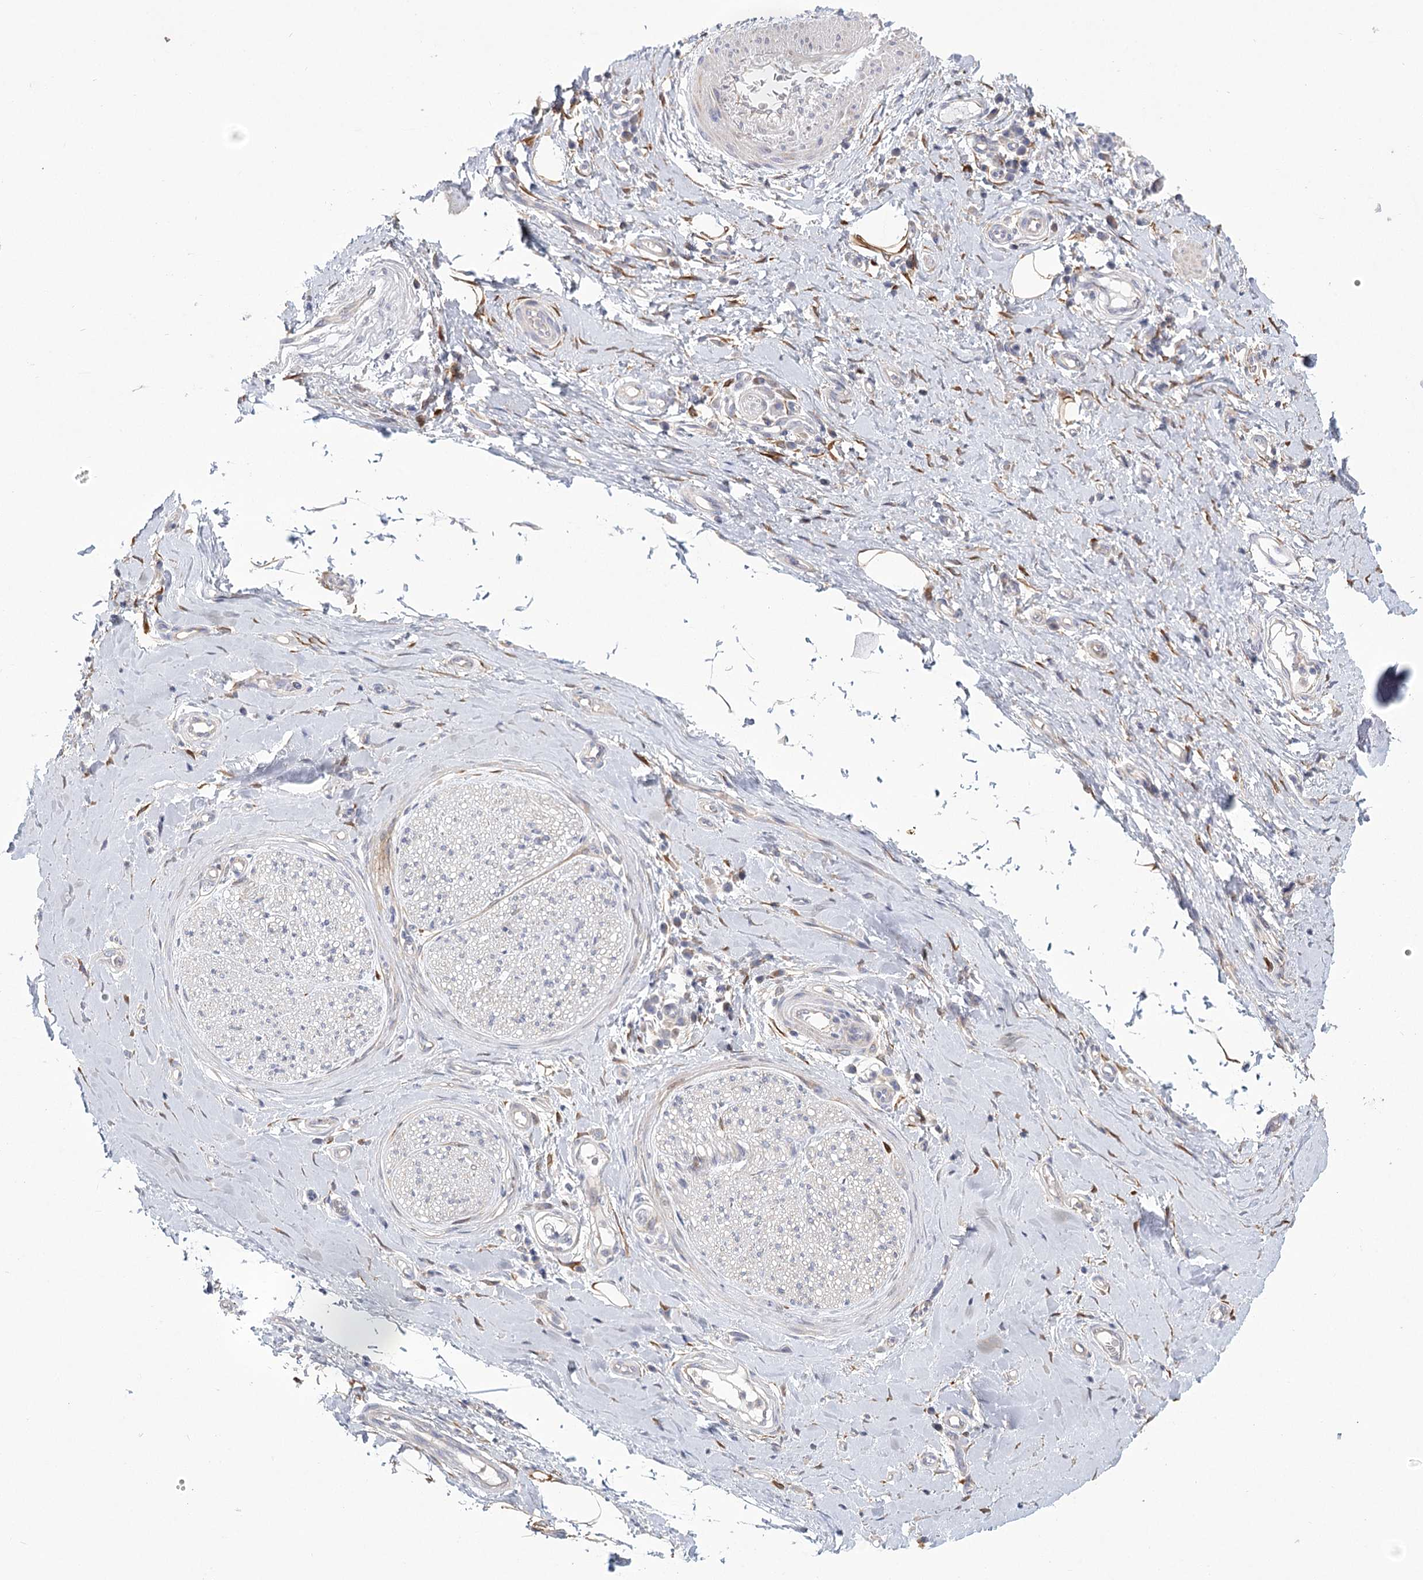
{"staining": {"intensity": "moderate", "quantity": ">75%", "location": "cytoplasmic/membranous"}, "tissue": "adipose tissue", "cell_type": "Adipocytes", "image_type": "normal", "snomed": [{"axis": "morphology", "description": "Normal tissue, NOS"}, {"axis": "morphology", "description": "Adenocarcinoma, NOS"}, {"axis": "topography", "description": "Esophagus"}, {"axis": "topography", "description": "Stomach, upper"}, {"axis": "topography", "description": "Peripheral nerve tissue"}], "caption": "Immunohistochemical staining of unremarkable adipose tissue displays medium levels of moderate cytoplasmic/membranous expression in about >75% of adipocytes.", "gene": "CNTLN", "patient": {"sex": "male", "age": 62}}